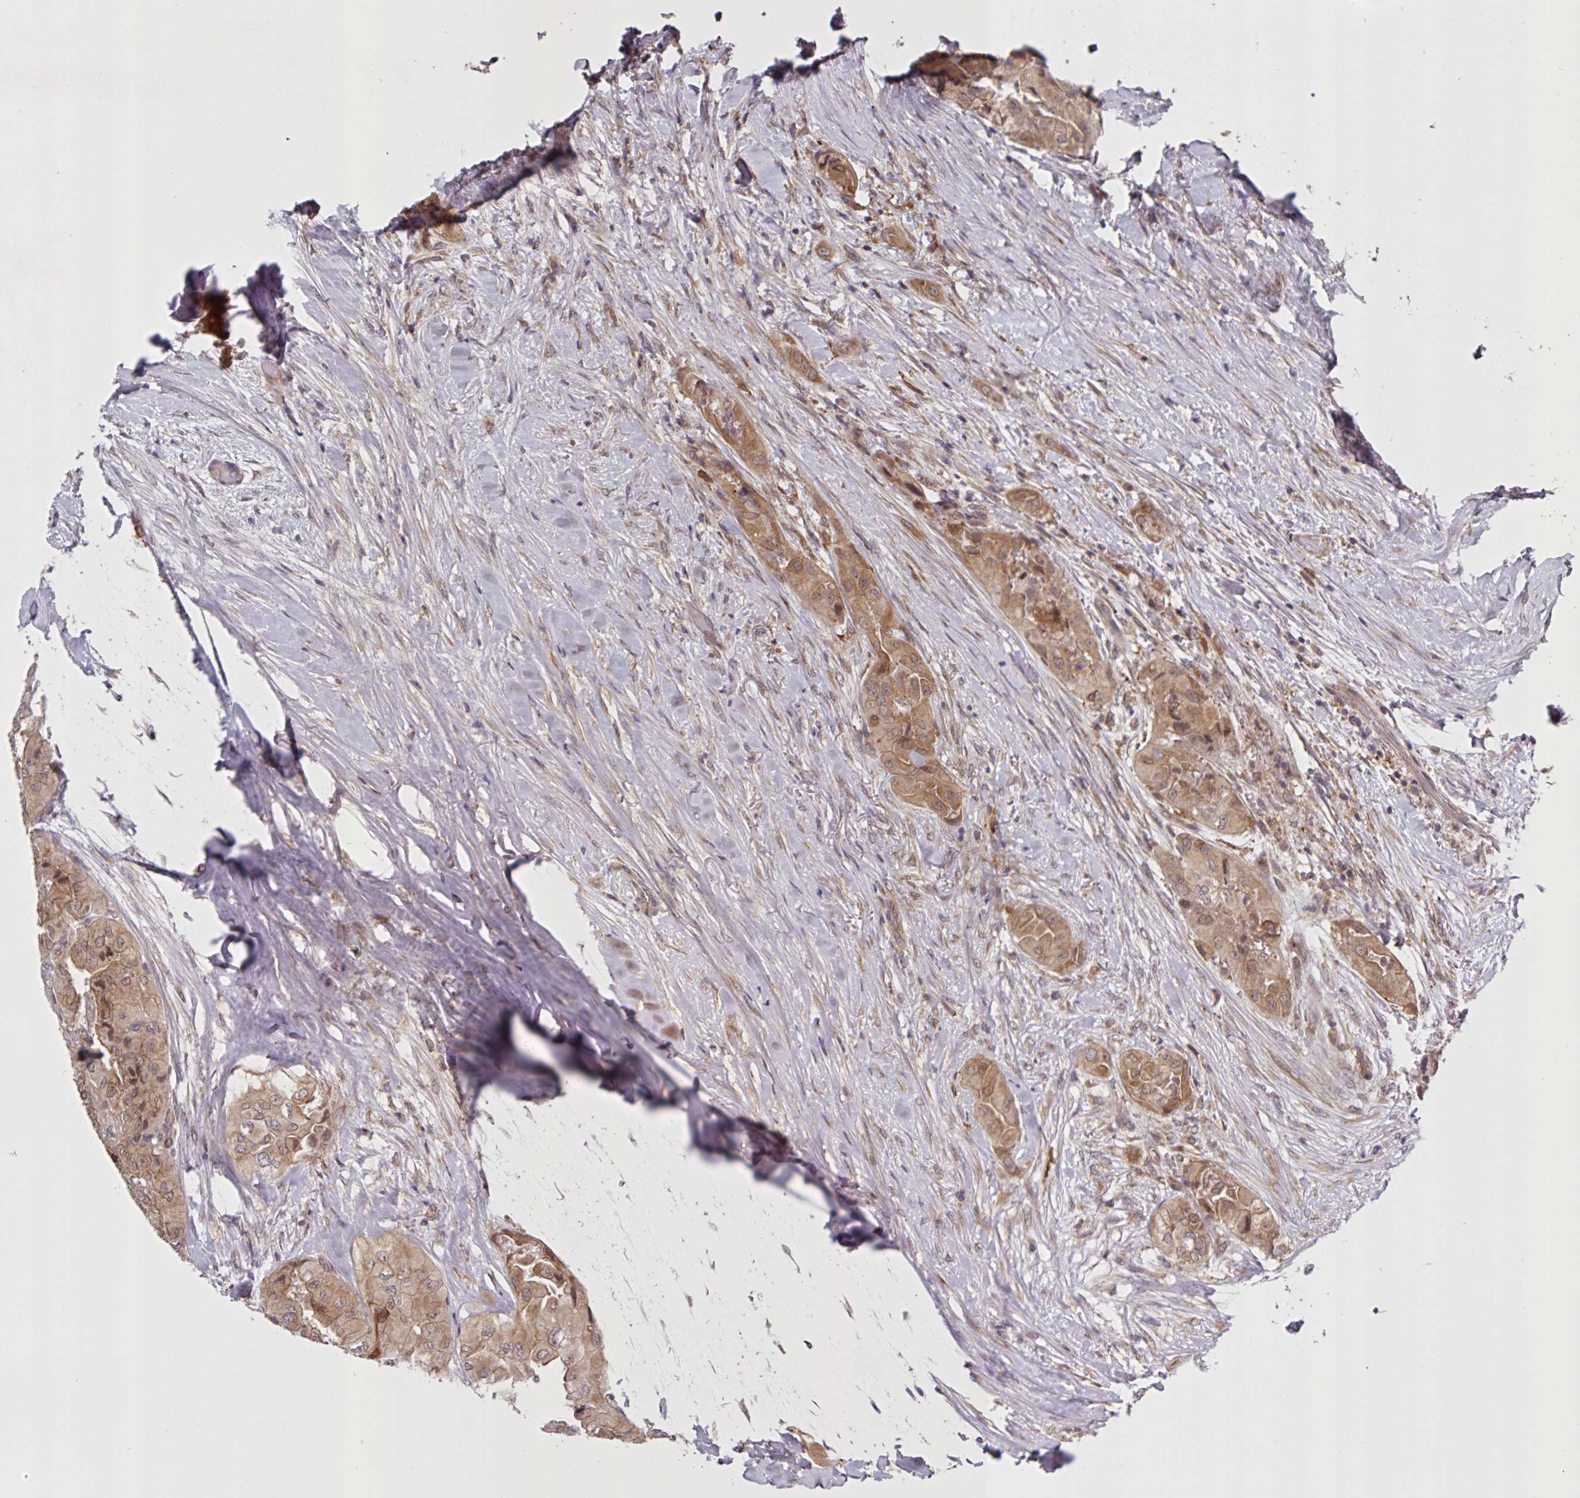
{"staining": {"intensity": "moderate", "quantity": ">75%", "location": "cytoplasmic/membranous,nuclear"}, "tissue": "thyroid cancer", "cell_type": "Tumor cells", "image_type": "cancer", "snomed": [{"axis": "morphology", "description": "Normal tissue, NOS"}, {"axis": "morphology", "description": "Papillary adenocarcinoma, NOS"}, {"axis": "topography", "description": "Thyroid gland"}], "caption": "This is an image of immunohistochemistry staining of papillary adenocarcinoma (thyroid), which shows moderate expression in the cytoplasmic/membranous and nuclear of tumor cells.", "gene": "CAMLG", "patient": {"sex": "female", "age": 59}}